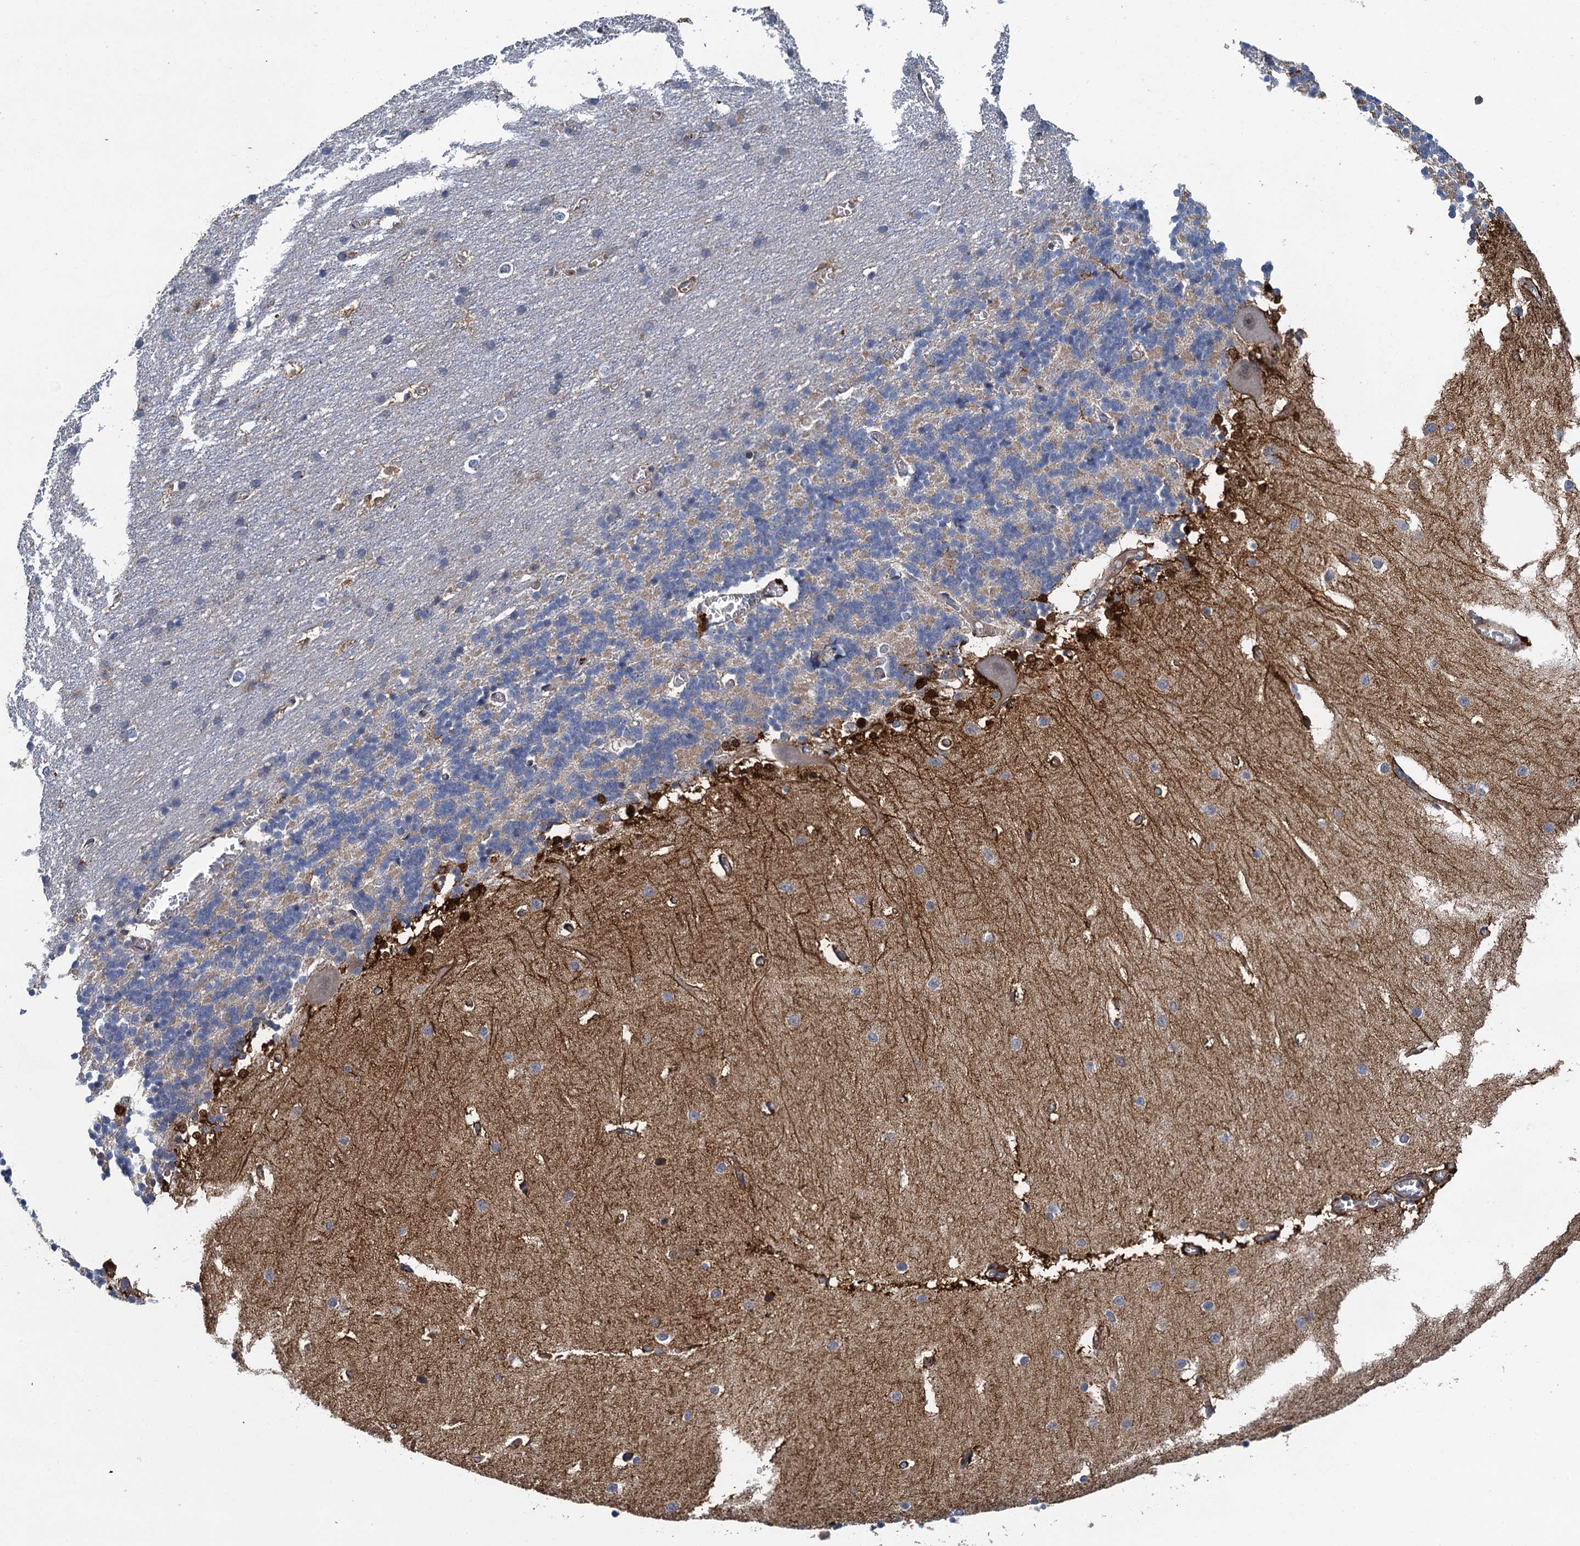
{"staining": {"intensity": "negative", "quantity": "none", "location": "none"}, "tissue": "cerebellum", "cell_type": "Cells in granular layer", "image_type": "normal", "snomed": [{"axis": "morphology", "description": "Normal tissue, NOS"}, {"axis": "topography", "description": "Cerebellum"}], "caption": "Immunohistochemical staining of unremarkable cerebellum displays no significant staining in cells in granular layer.", "gene": "RSAD2", "patient": {"sex": "male", "age": 37}}